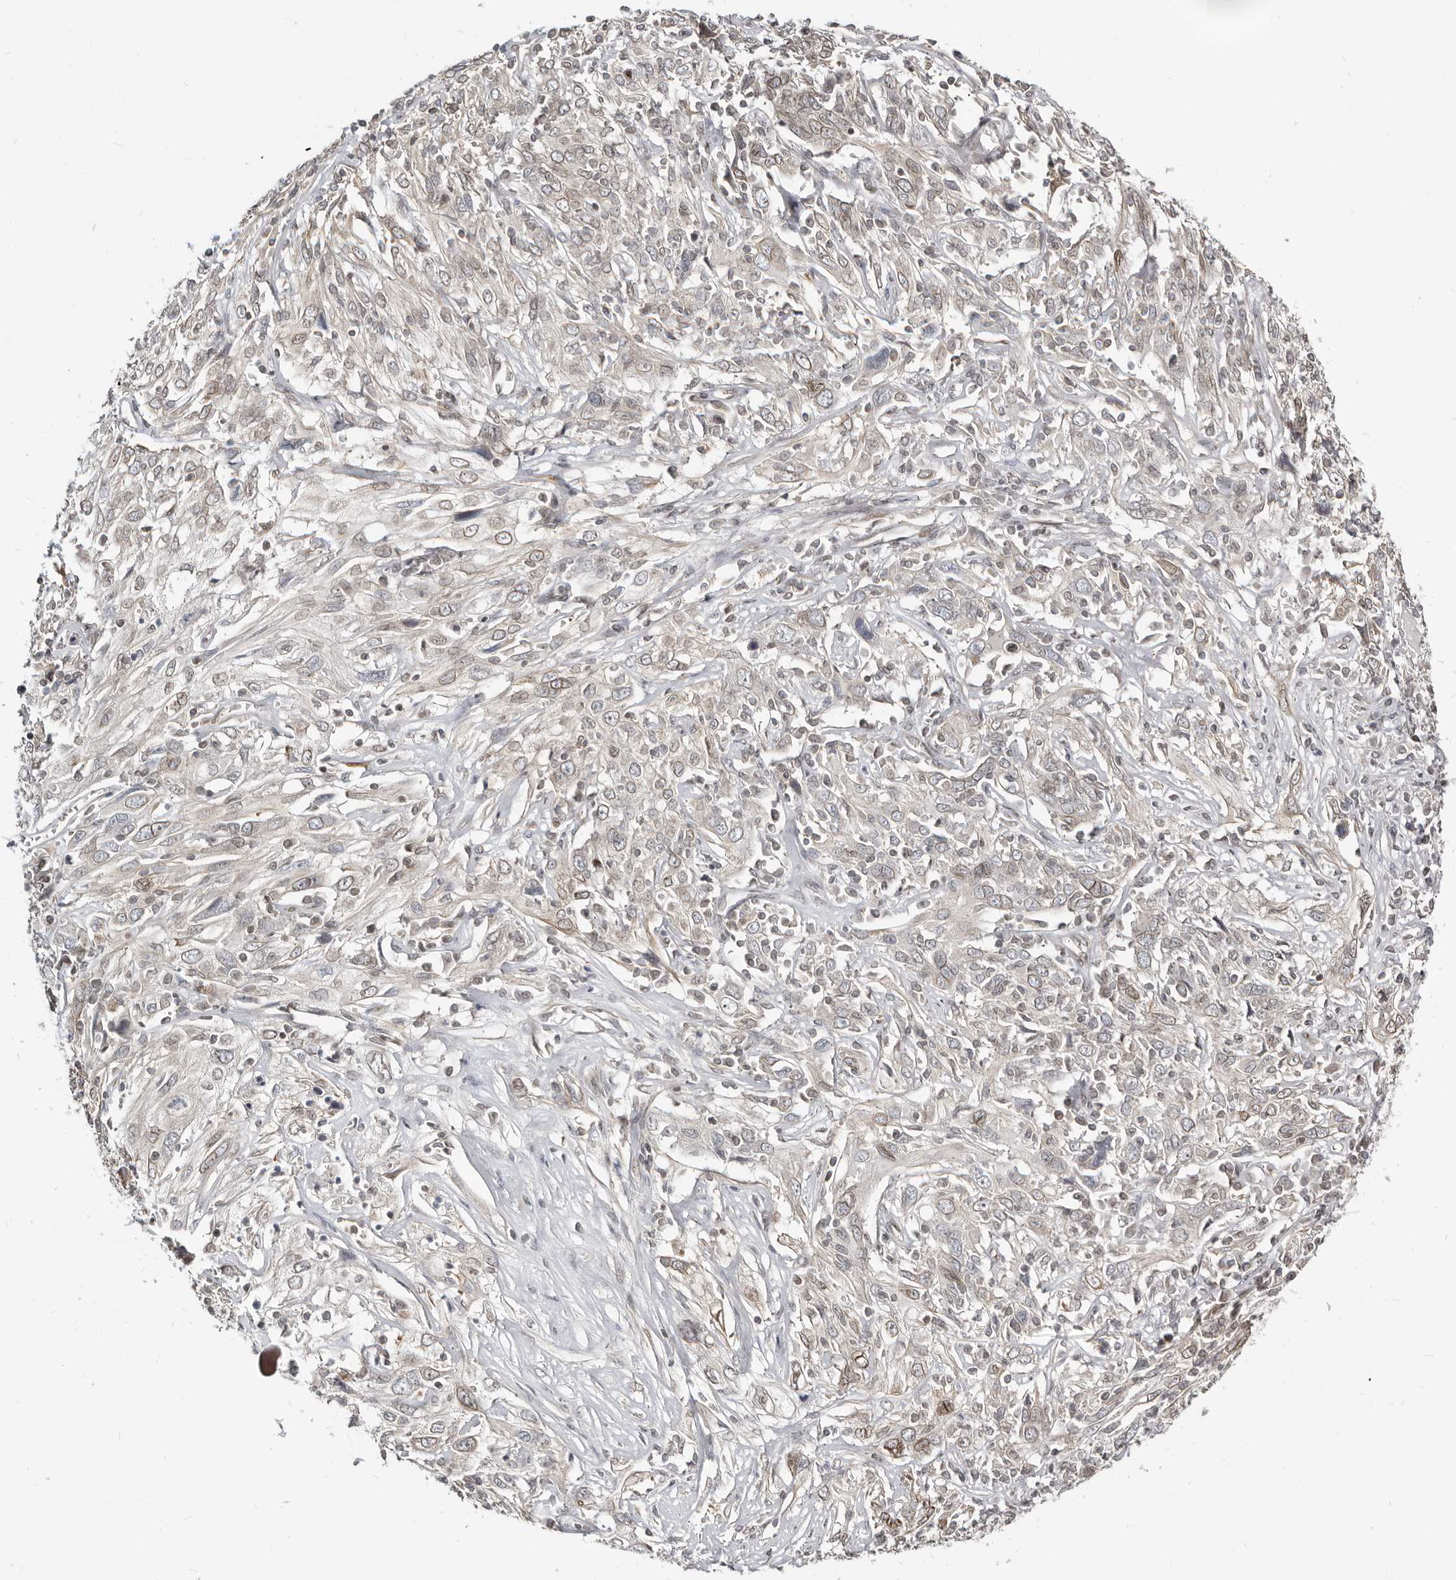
{"staining": {"intensity": "negative", "quantity": "none", "location": "none"}, "tissue": "cervical cancer", "cell_type": "Tumor cells", "image_type": "cancer", "snomed": [{"axis": "morphology", "description": "Squamous cell carcinoma, NOS"}, {"axis": "topography", "description": "Cervix"}], "caption": "Cervical cancer stained for a protein using immunohistochemistry (IHC) displays no expression tumor cells.", "gene": "NUP153", "patient": {"sex": "female", "age": 46}}